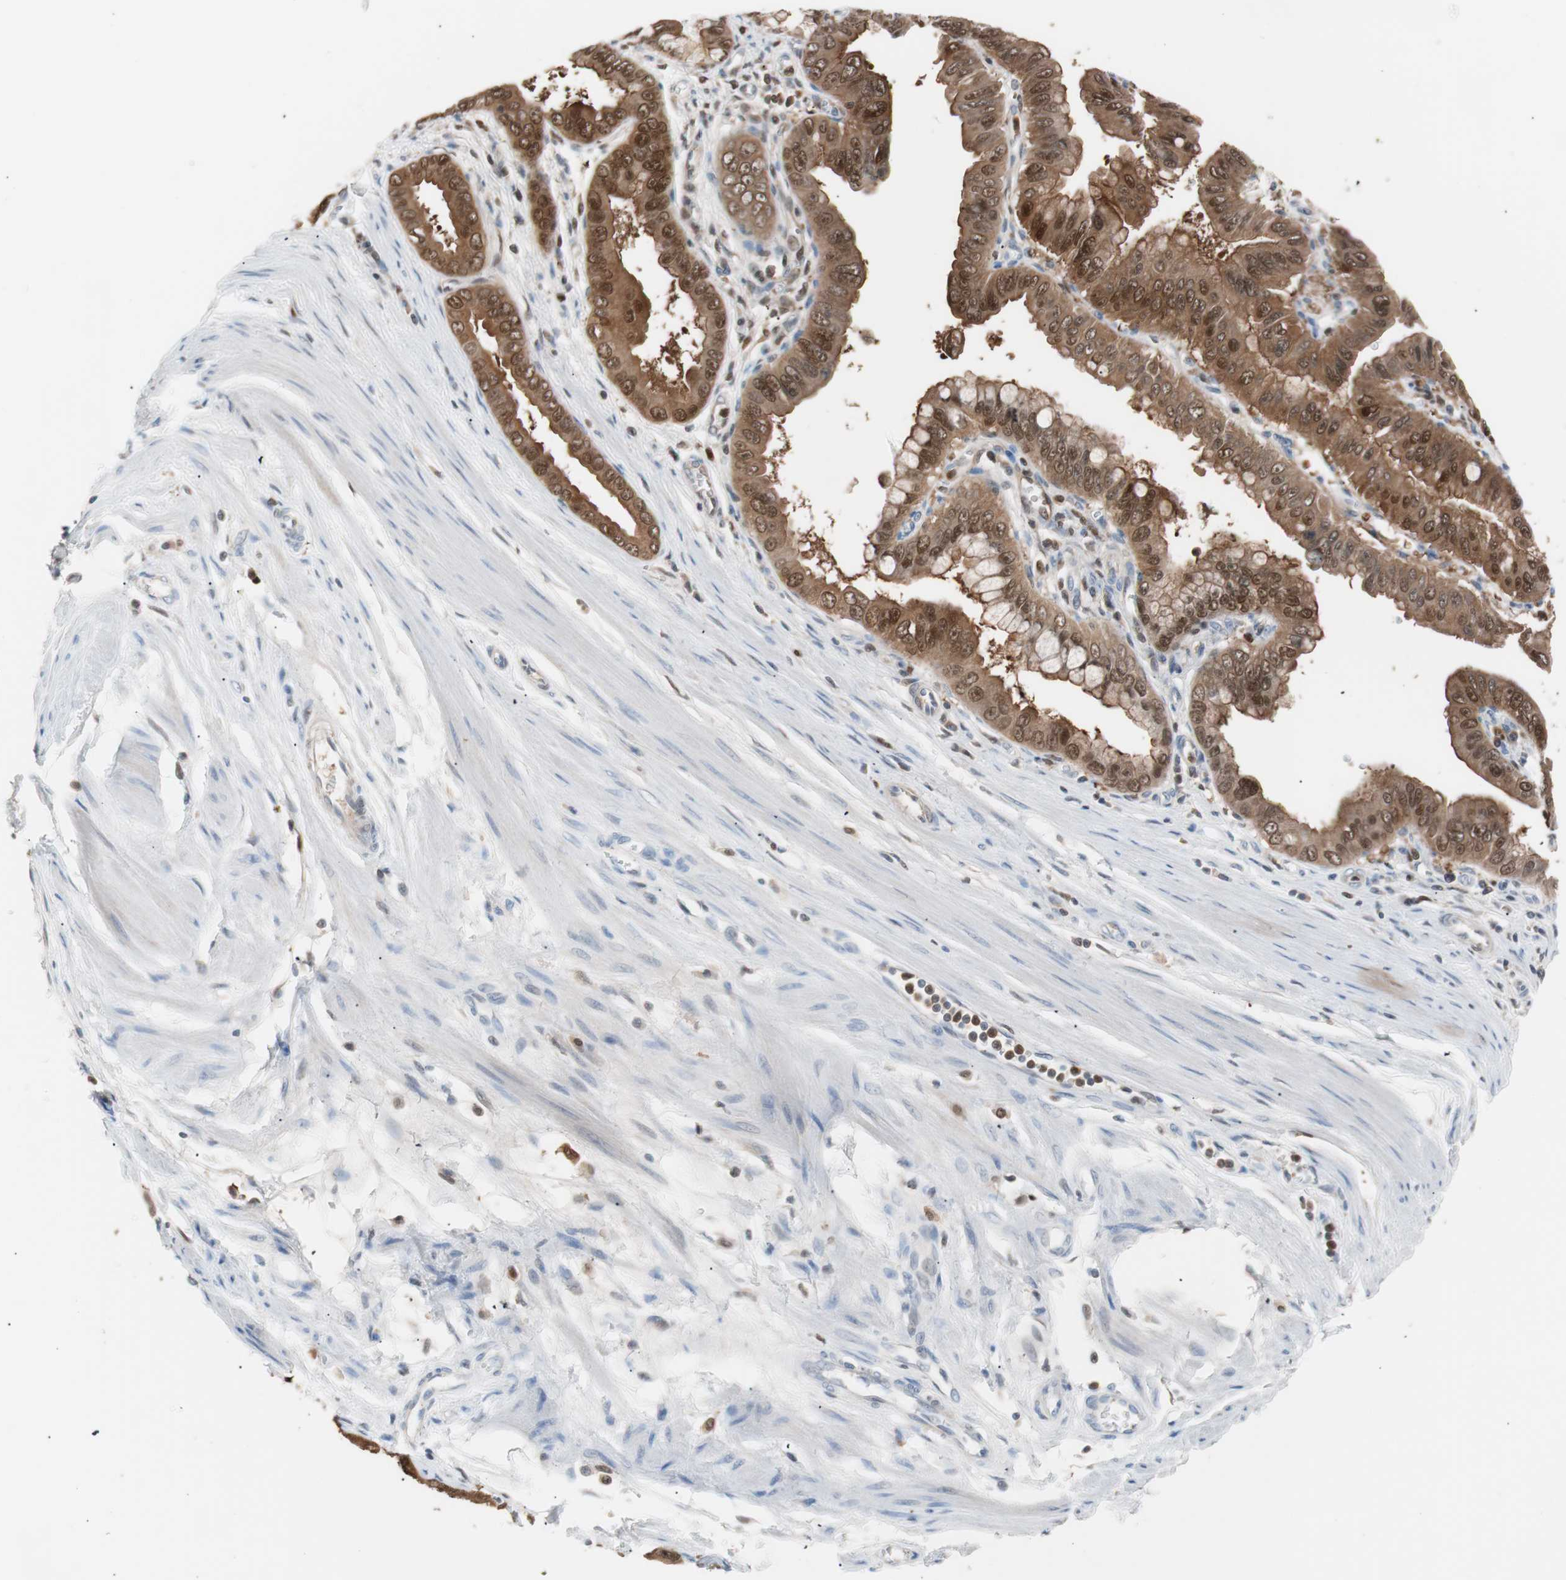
{"staining": {"intensity": "strong", "quantity": ">75%", "location": "cytoplasmic/membranous,nuclear"}, "tissue": "pancreatic cancer", "cell_type": "Tumor cells", "image_type": "cancer", "snomed": [{"axis": "morphology", "description": "Normal tissue, NOS"}, {"axis": "topography", "description": "Lymph node"}], "caption": "This is an image of immunohistochemistry staining of pancreatic cancer, which shows strong positivity in the cytoplasmic/membranous and nuclear of tumor cells.", "gene": "IL18", "patient": {"sex": "male", "age": 50}}